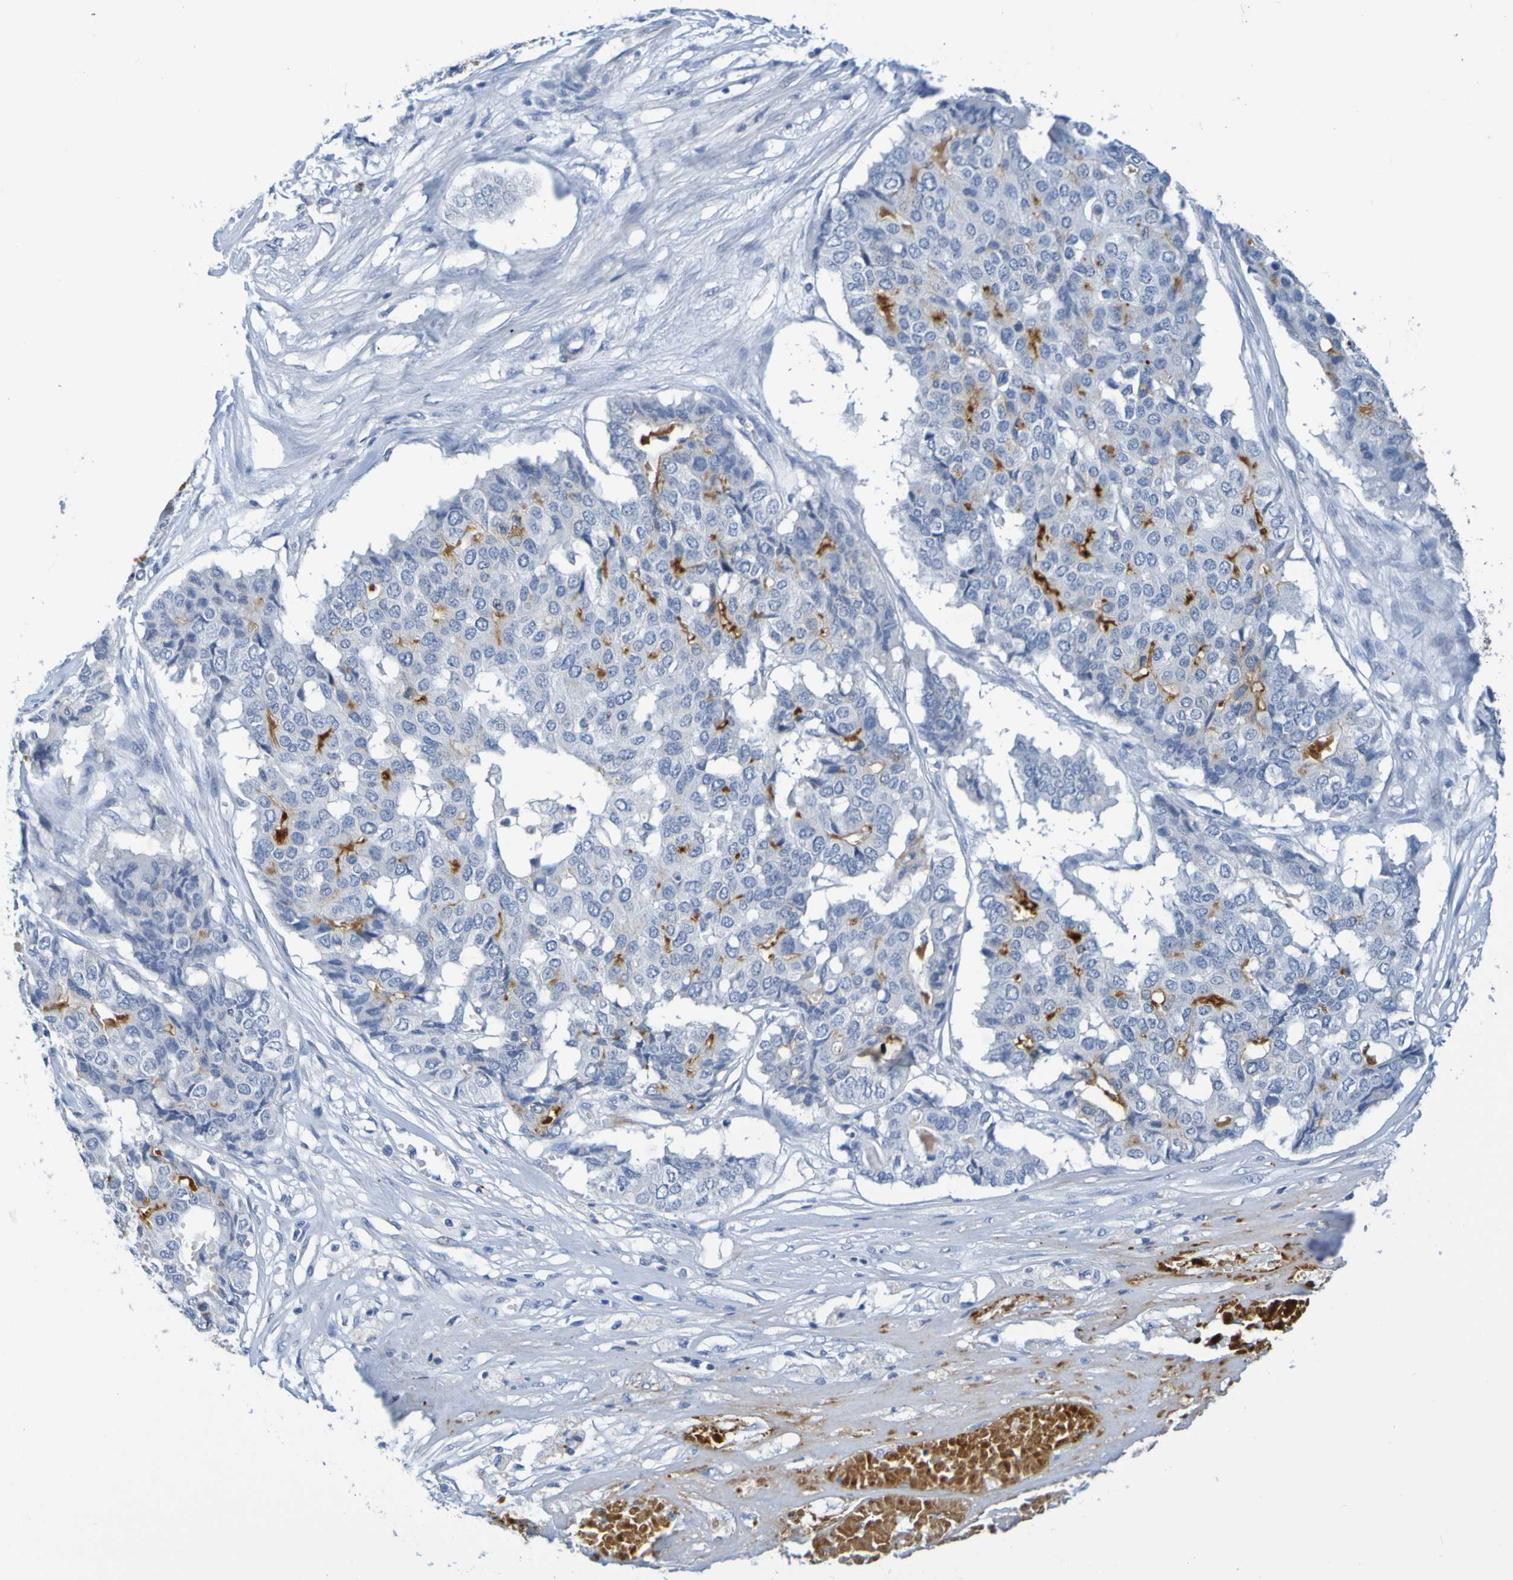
{"staining": {"intensity": "moderate", "quantity": "25%-75%", "location": "cytoplasmic/membranous"}, "tissue": "pancreatic cancer", "cell_type": "Tumor cells", "image_type": "cancer", "snomed": [{"axis": "morphology", "description": "Adenocarcinoma, NOS"}, {"axis": "topography", "description": "Pancreas"}], "caption": "There is medium levels of moderate cytoplasmic/membranous expression in tumor cells of pancreatic adenocarcinoma, as demonstrated by immunohistochemical staining (brown color).", "gene": "IL10", "patient": {"sex": "male", "age": 50}}